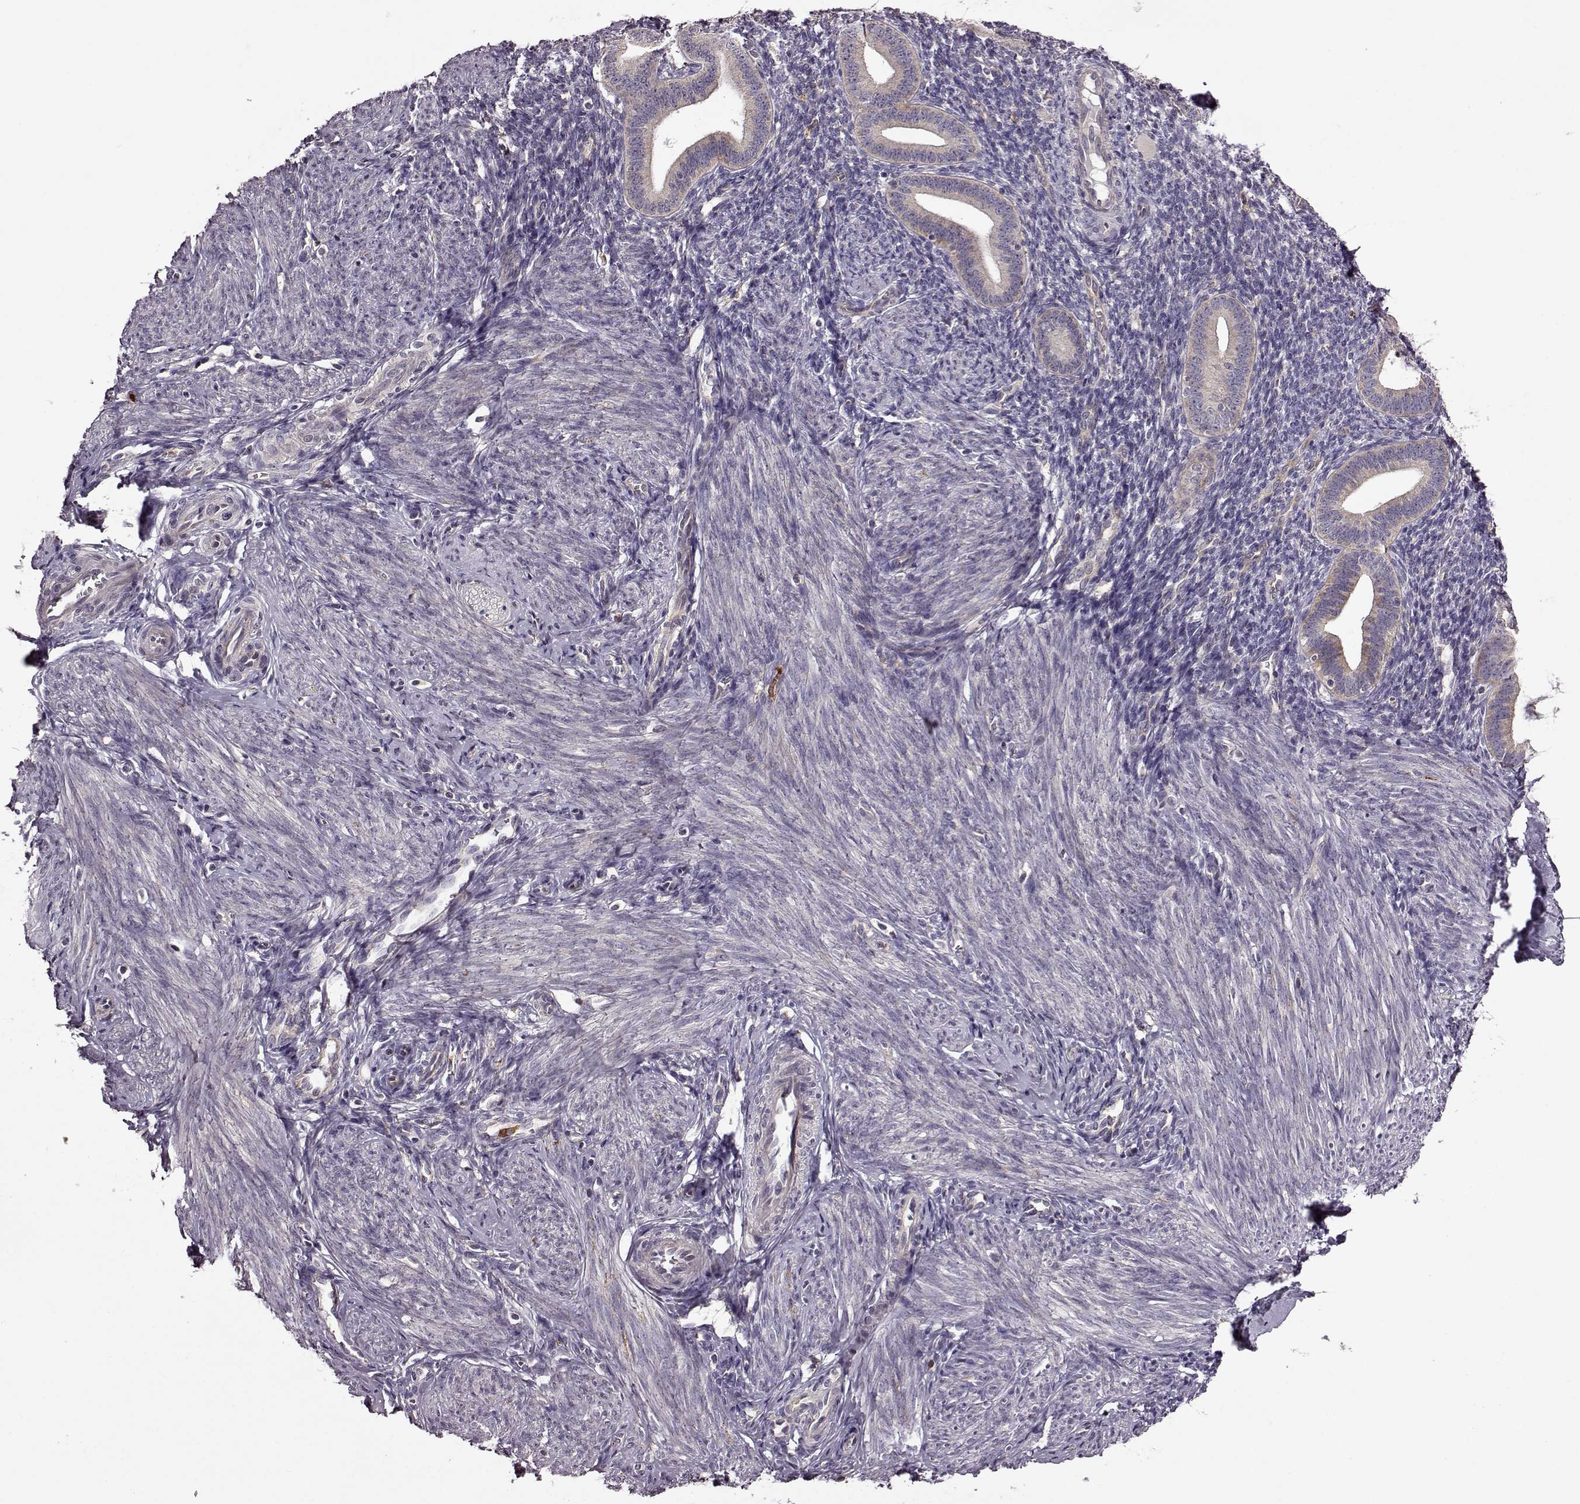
{"staining": {"intensity": "negative", "quantity": "none", "location": "none"}, "tissue": "endometrium", "cell_type": "Cells in endometrial stroma", "image_type": "normal", "snomed": [{"axis": "morphology", "description": "Normal tissue, NOS"}, {"axis": "topography", "description": "Endometrium"}], "caption": "The immunohistochemistry (IHC) photomicrograph has no significant staining in cells in endometrial stroma of endometrium.", "gene": "MTSS1", "patient": {"sex": "female", "age": 40}}